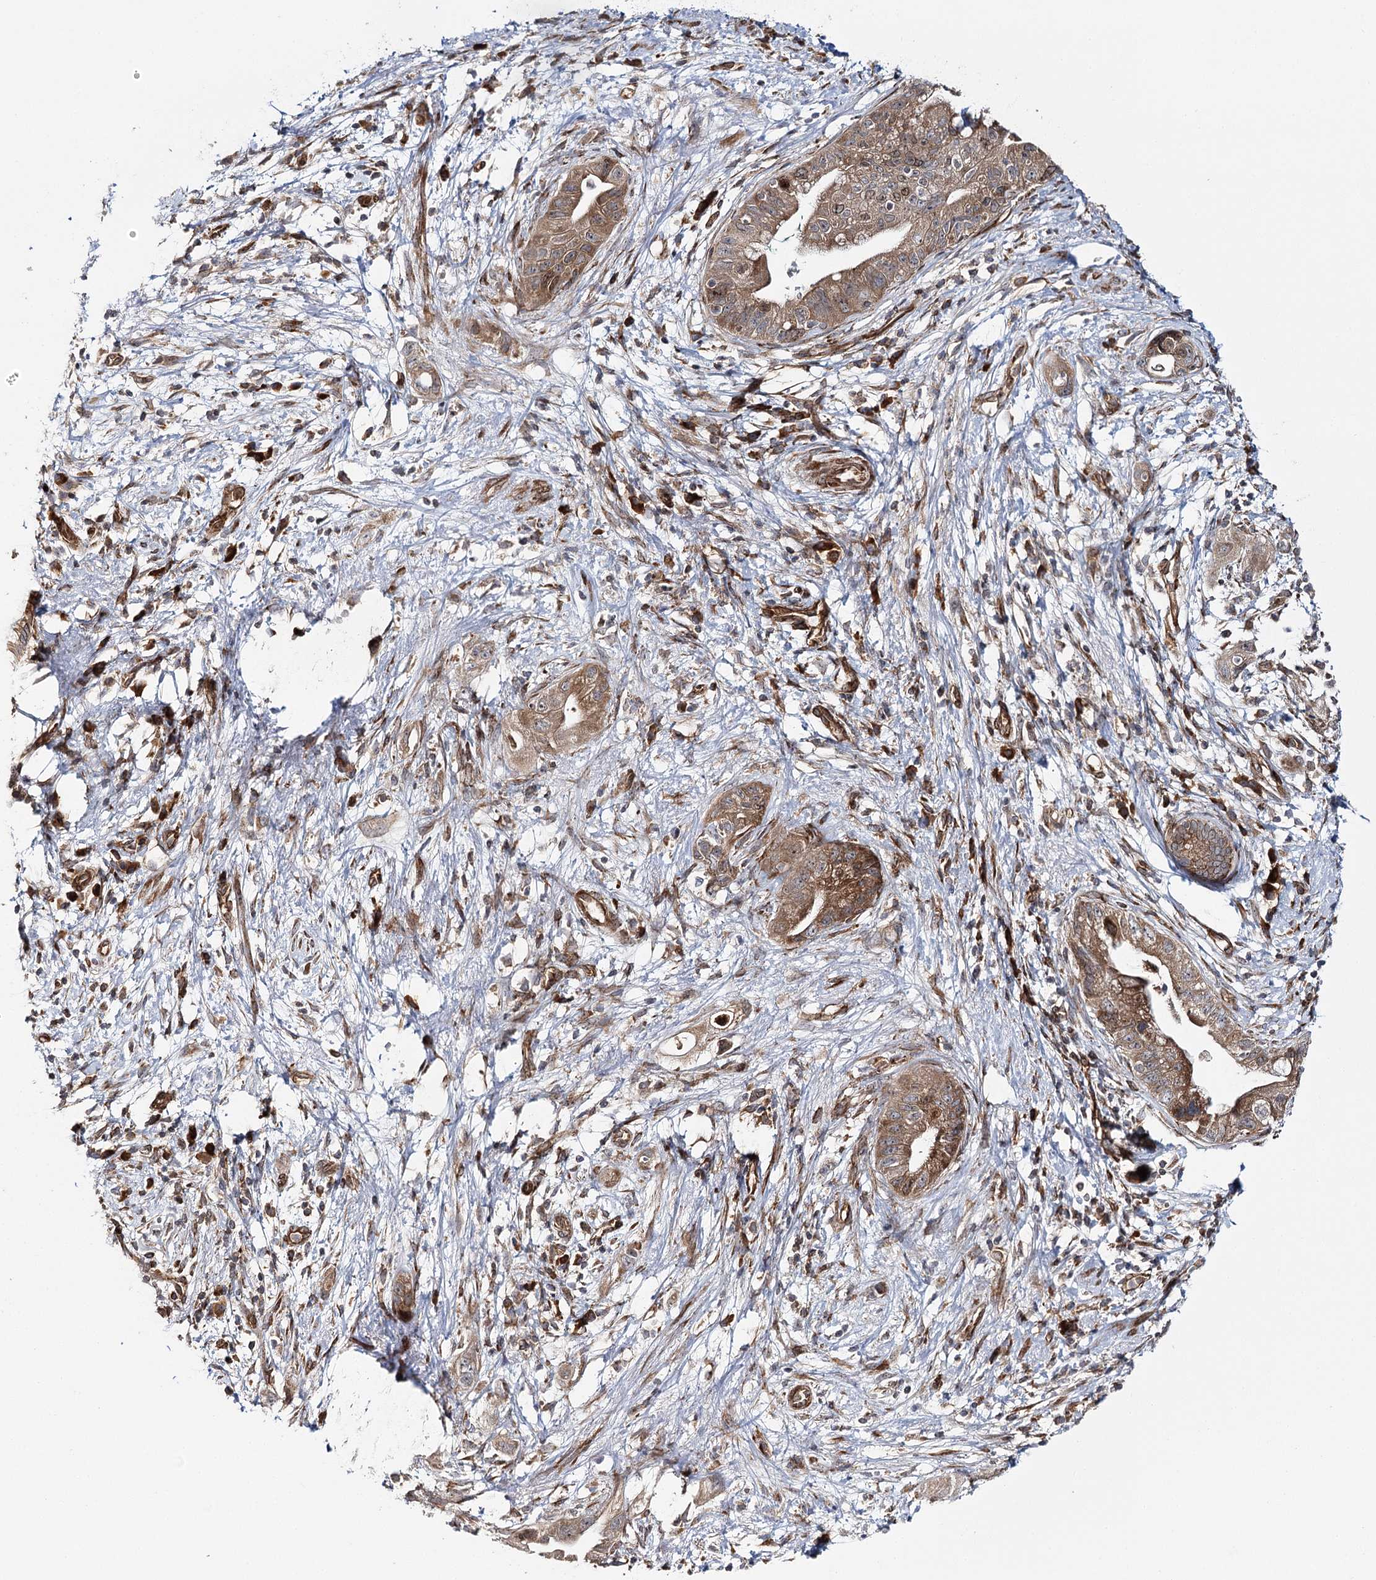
{"staining": {"intensity": "moderate", "quantity": ">75%", "location": "cytoplasmic/membranous"}, "tissue": "pancreatic cancer", "cell_type": "Tumor cells", "image_type": "cancer", "snomed": [{"axis": "morphology", "description": "Adenocarcinoma, NOS"}, {"axis": "topography", "description": "Pancreas"}], "caption": "An image of pancreatic adenocarcinoma stained for a protein demonstrates moderate cytoplasmic/membranous brown staining in tumor cells.", "gene": "MKNK1", "patient": {"sex": "female", "age": 73}}